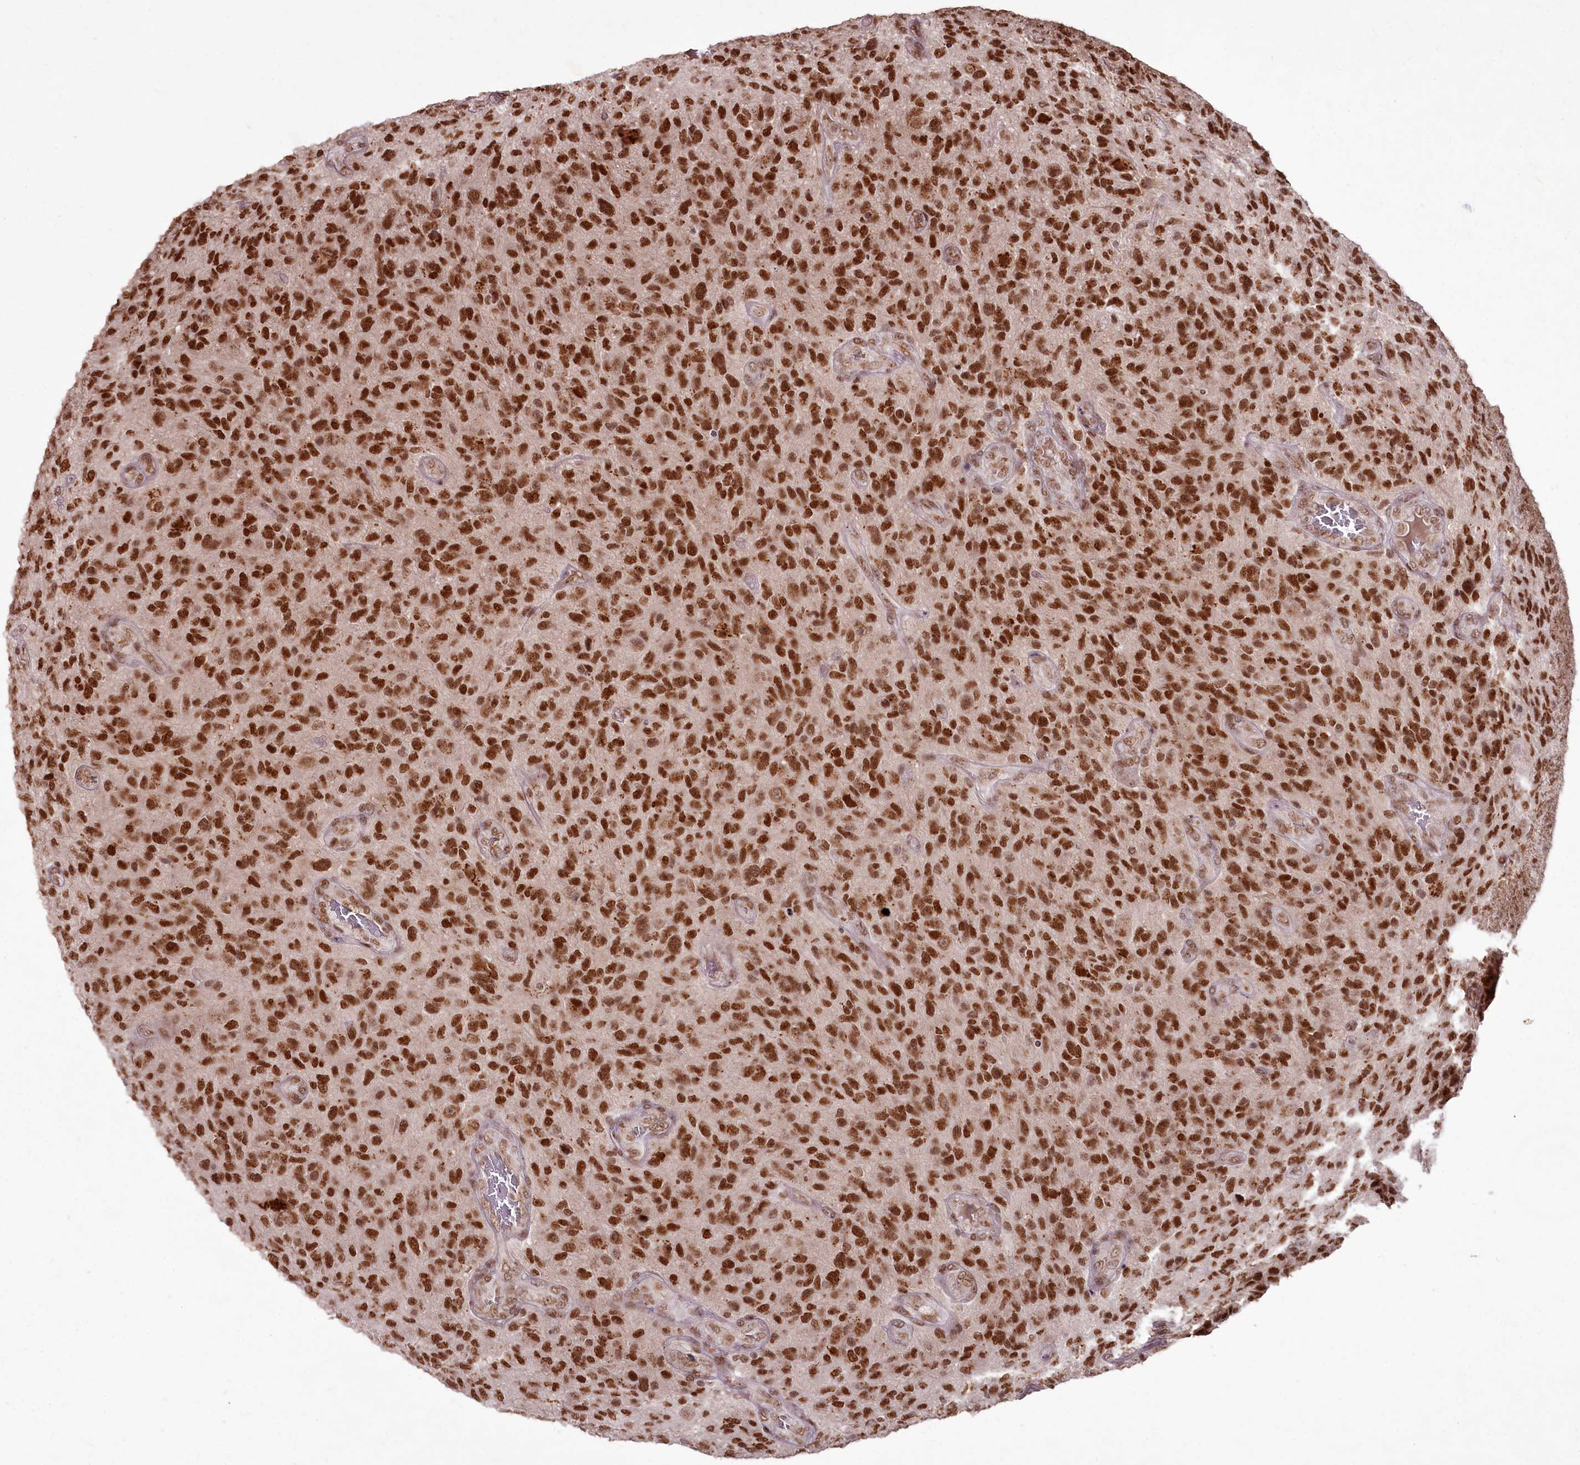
{"staining": {"intensity": "moderate", "quantity": ">75%", "location": "cytoplasmic/membranous,nuclear"}, "tissue": "glioma", "cell_type": "Tumor cells", "image_type": "cancer", "snomed": [{"axis": "morphology", "description": "Glioma, malignant, High grade"}, {"axis": "topography", "description": "Brain"}], "caption": "Protein staining by immunohistochemistry exhibits moderate cytoplasmic/membranous and nuclear positivity in approximately >75% of tumor cells in glioma. Nuclei are stained in blue.", "gene": "CEP83", "patient": {"sex": "male", "age": 47}}